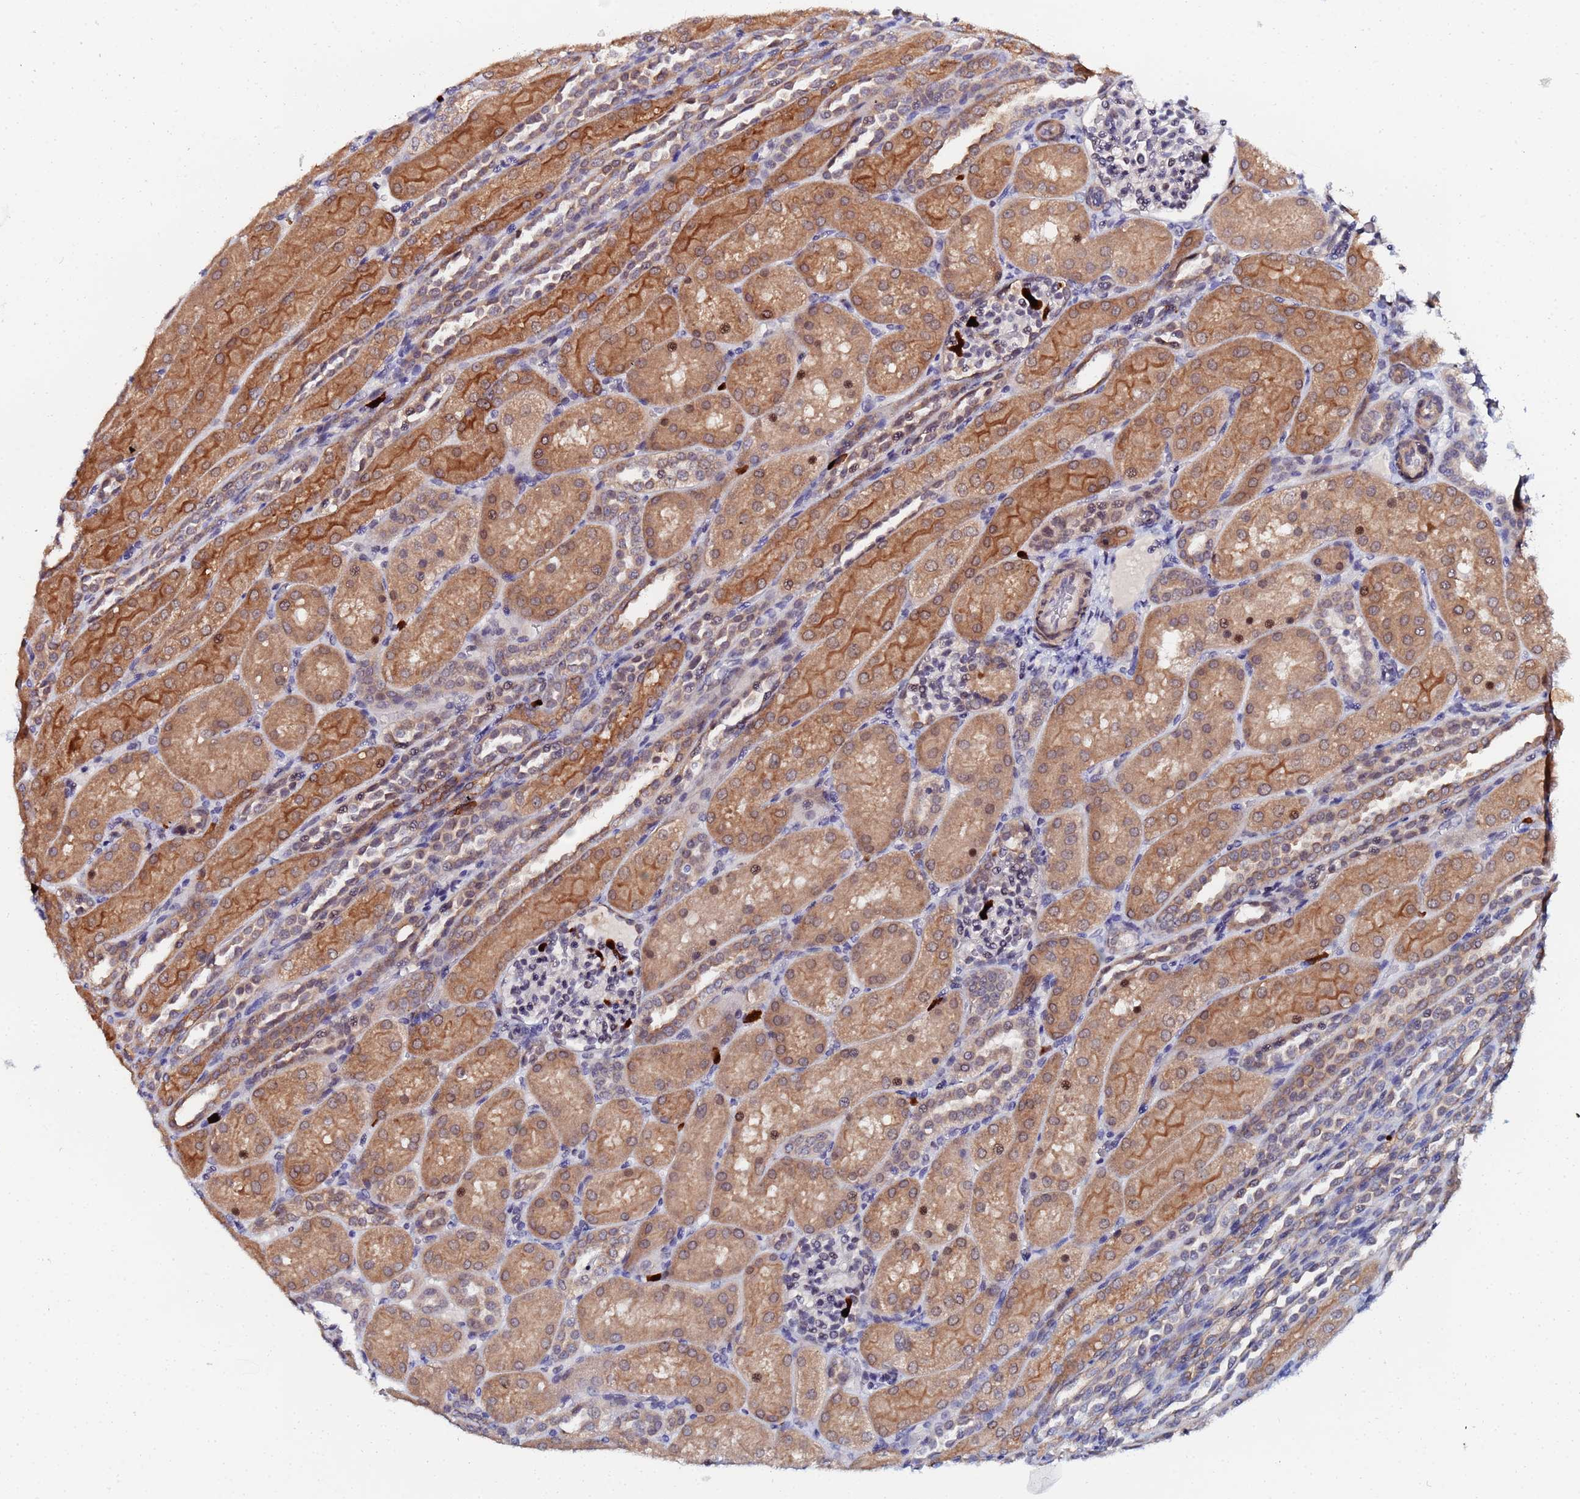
{"staining": {"intensity": "negative", "quantity": "none", "location": "none"}, "tissue": "kidney", "cell_type": "Cells in glomeruli", "image_type": "normal", "snomed": [{"axis": "morphology", "description": "Normal tissue, NOS"}, {"axis": "topography", "description": "Kidney"}], "caption": "Immunohistochemistry of unremarkable human kidney displays no staining in cells in glomeruli. (DAB immunohistochemistry (IHC), high magnification).", "gene": "MTCL1", "patient": {"sex": "male", "age": 1}}